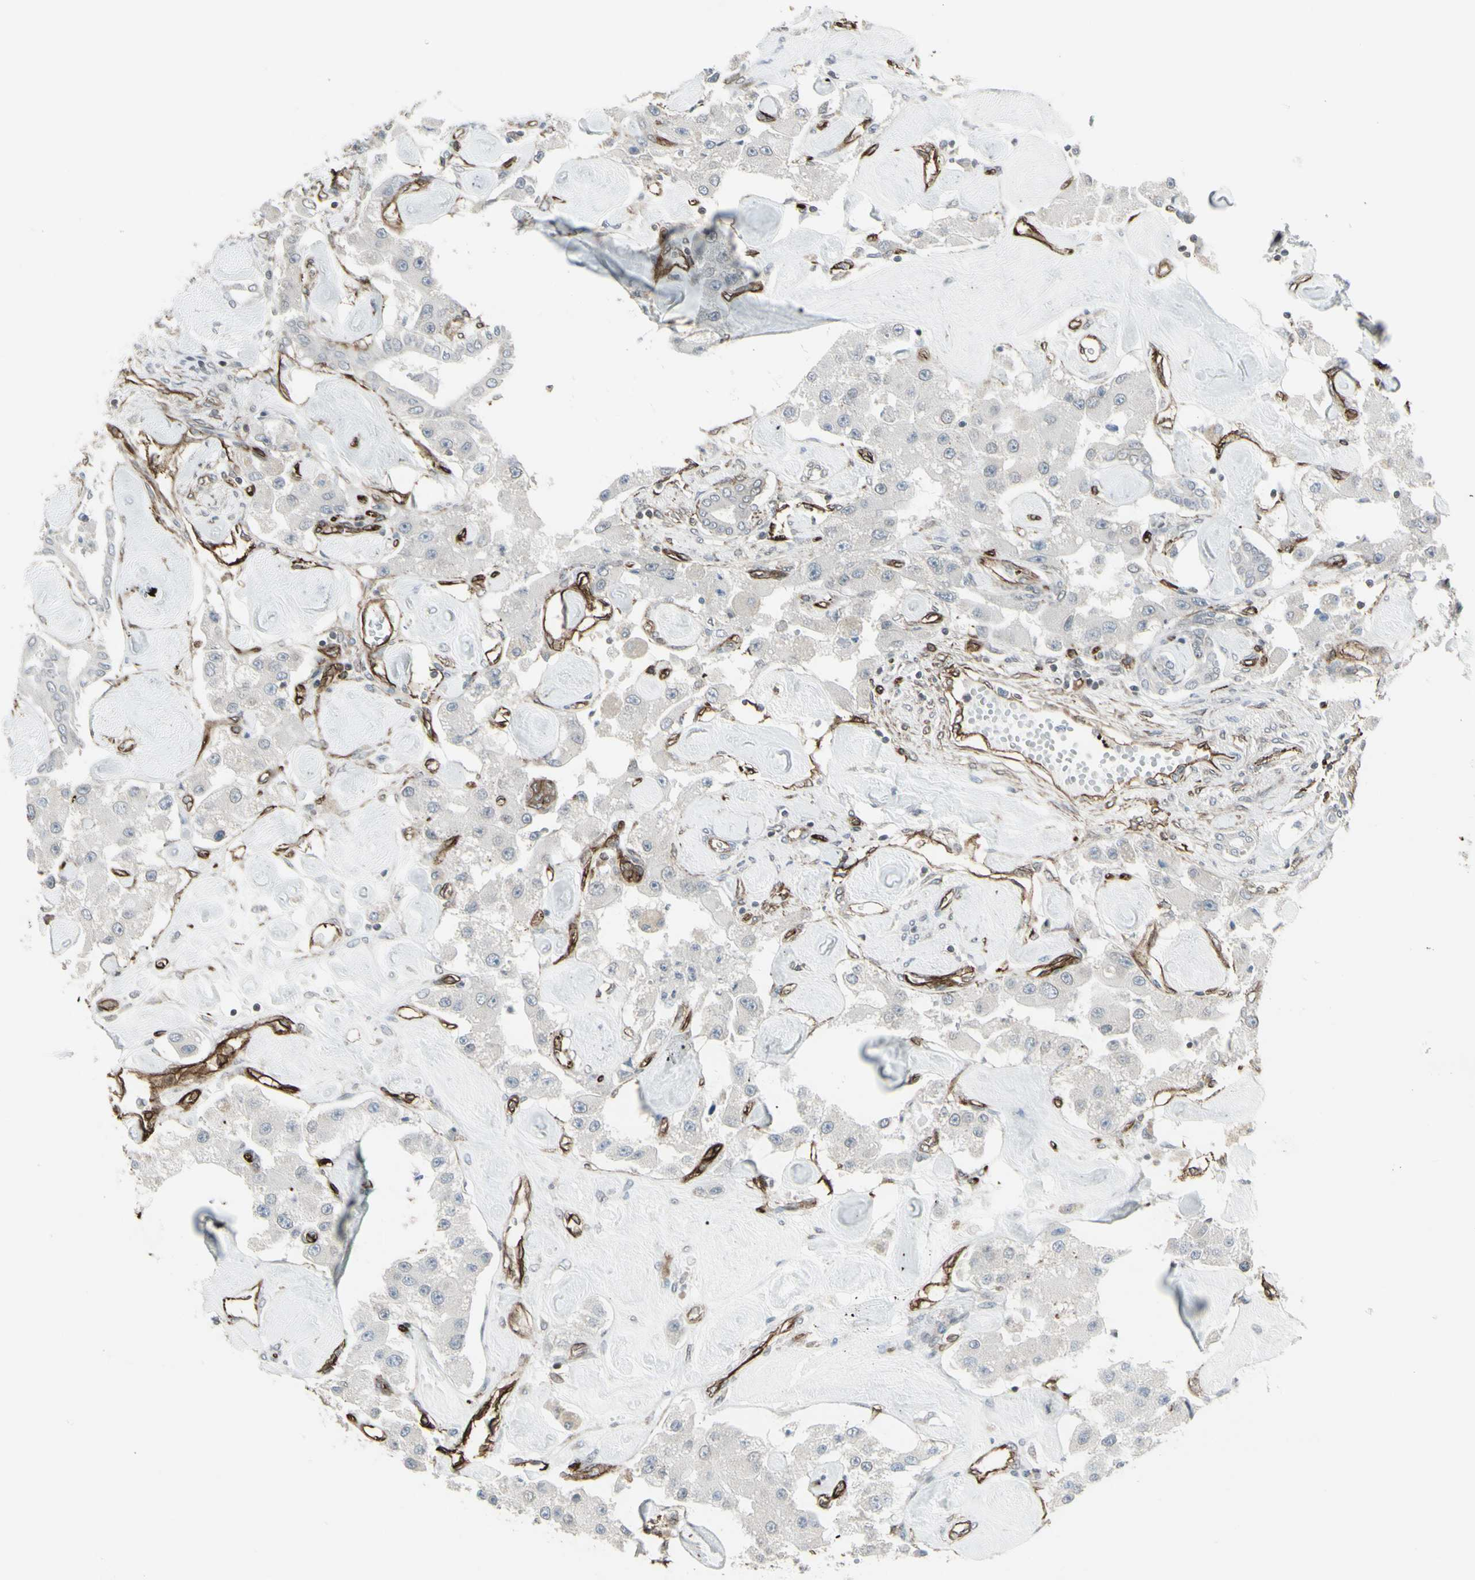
{"staining": {"intensity": "negative", "quantity": "none", "location": "none"}, "tissue": "carcinoid", "cell_type": "Tumor cells", "image_type": "cancer", "snomed": [{"axis": "morphology", "description": "Carcinoid, malignant, NOS"}, {"axis": "topography", "description": "Pancreas"}], "caption": "This is a image of immunohistochemistry staining of carcinoid, which shows no staining in tumor cells.", "gene": "DTX3L", "patient": {"sex": "male", "age": 41}}